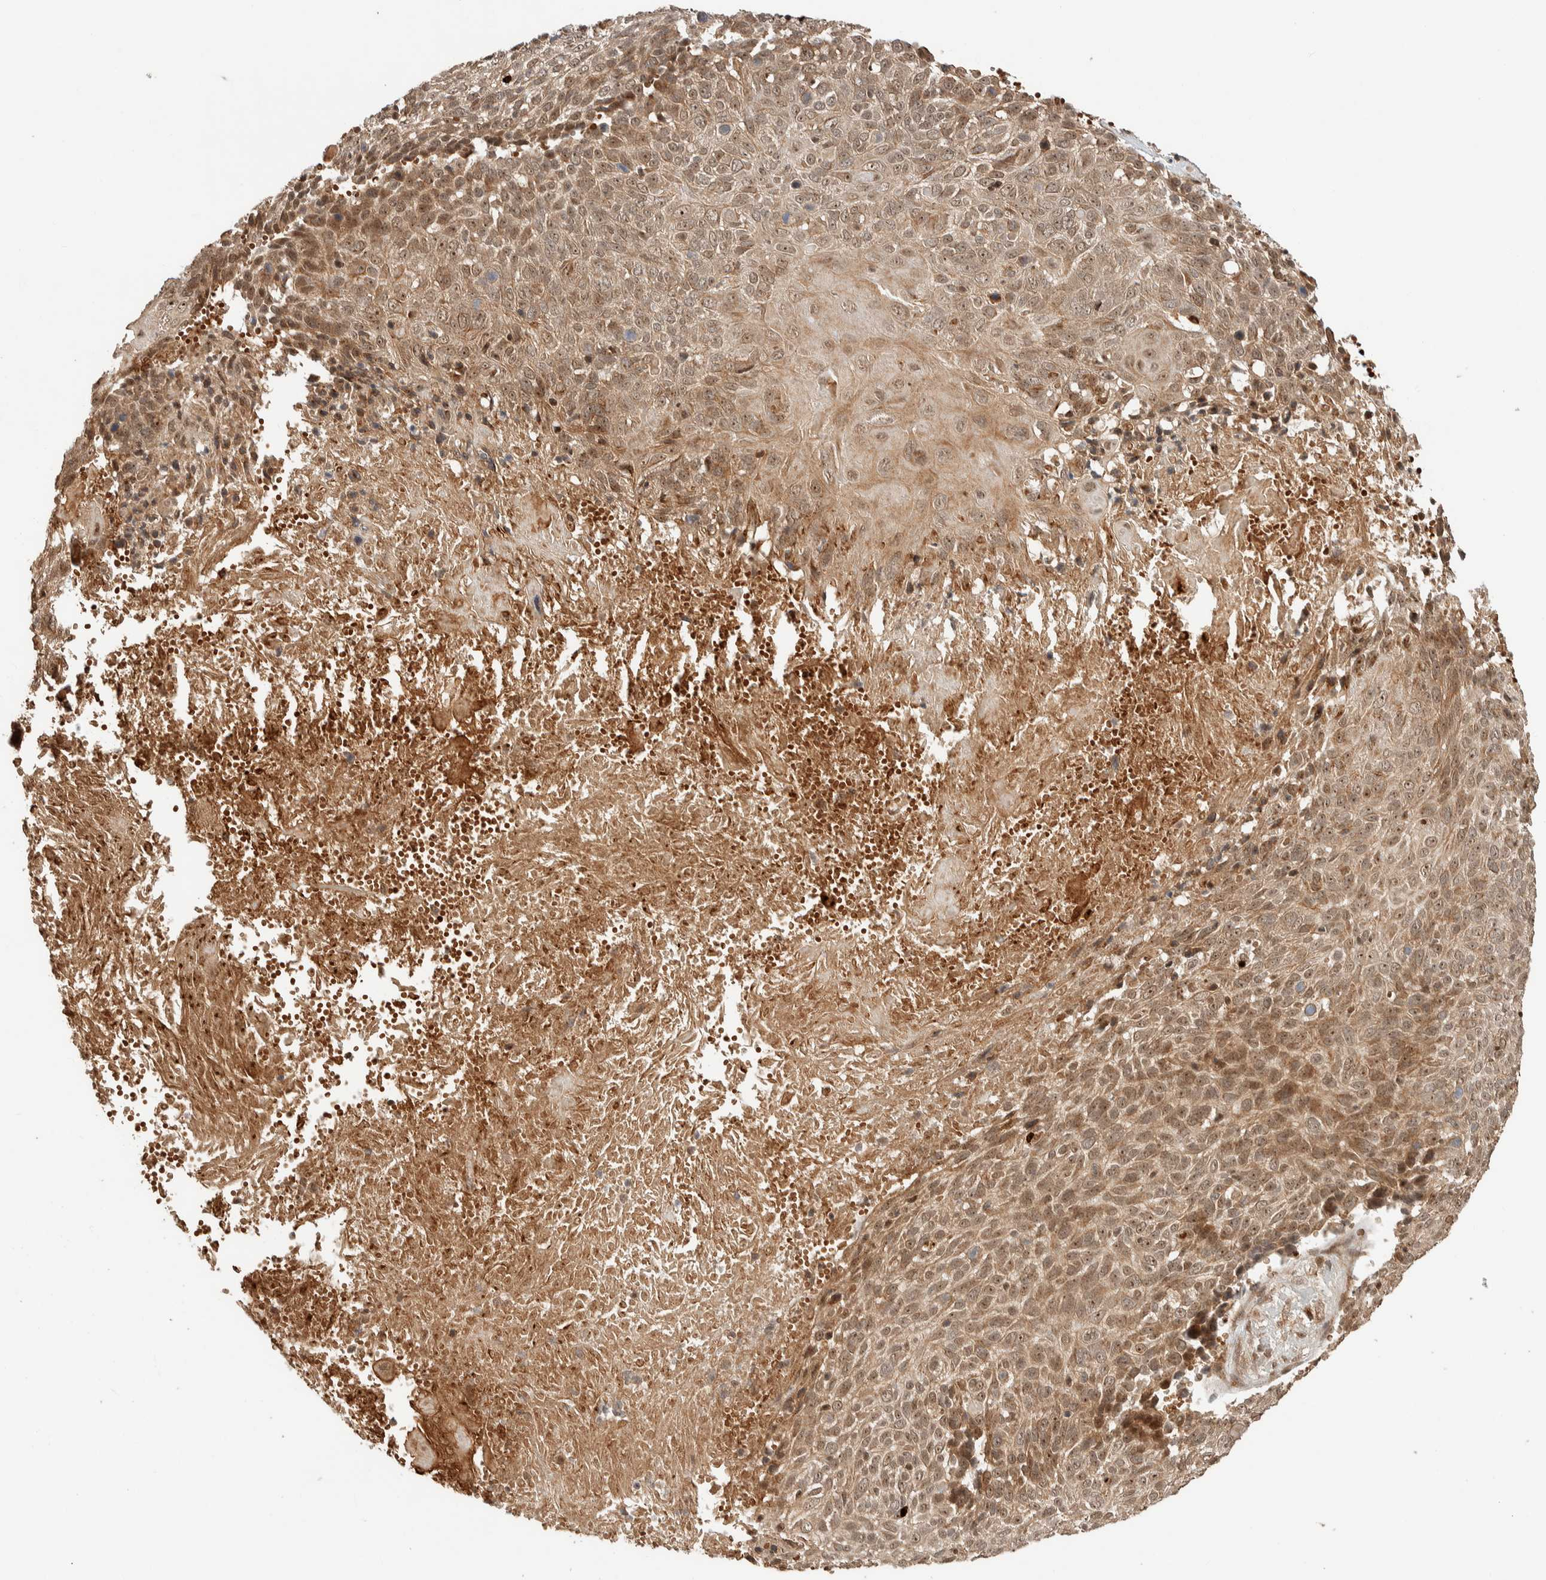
{"staining": {"intensity": "moderate", "quantity": ">75%", "location": "cytoplasmic/membranous,nuclear"}, "tissue": "cervical cancer", "cell_type": "Tumor cells", "image_type": "cancer", "snomed": [{"axis": "morphology", "description": "Squamous cell carcinoma, NOS"}, {"axis": "topography", "description": "Cervix"}], "caption": "Immunohistochemistry (DAB (3,3'-diaminobenzidine)) staining of cervical cancer (squamous cell carcinoma) reveals moderate cytoplasmic/membranous and nuclear protein expression in approximately >75% of tumor cells.", "gene": "ZBTB2", "patient": {"sex": "female", "age": 74}}